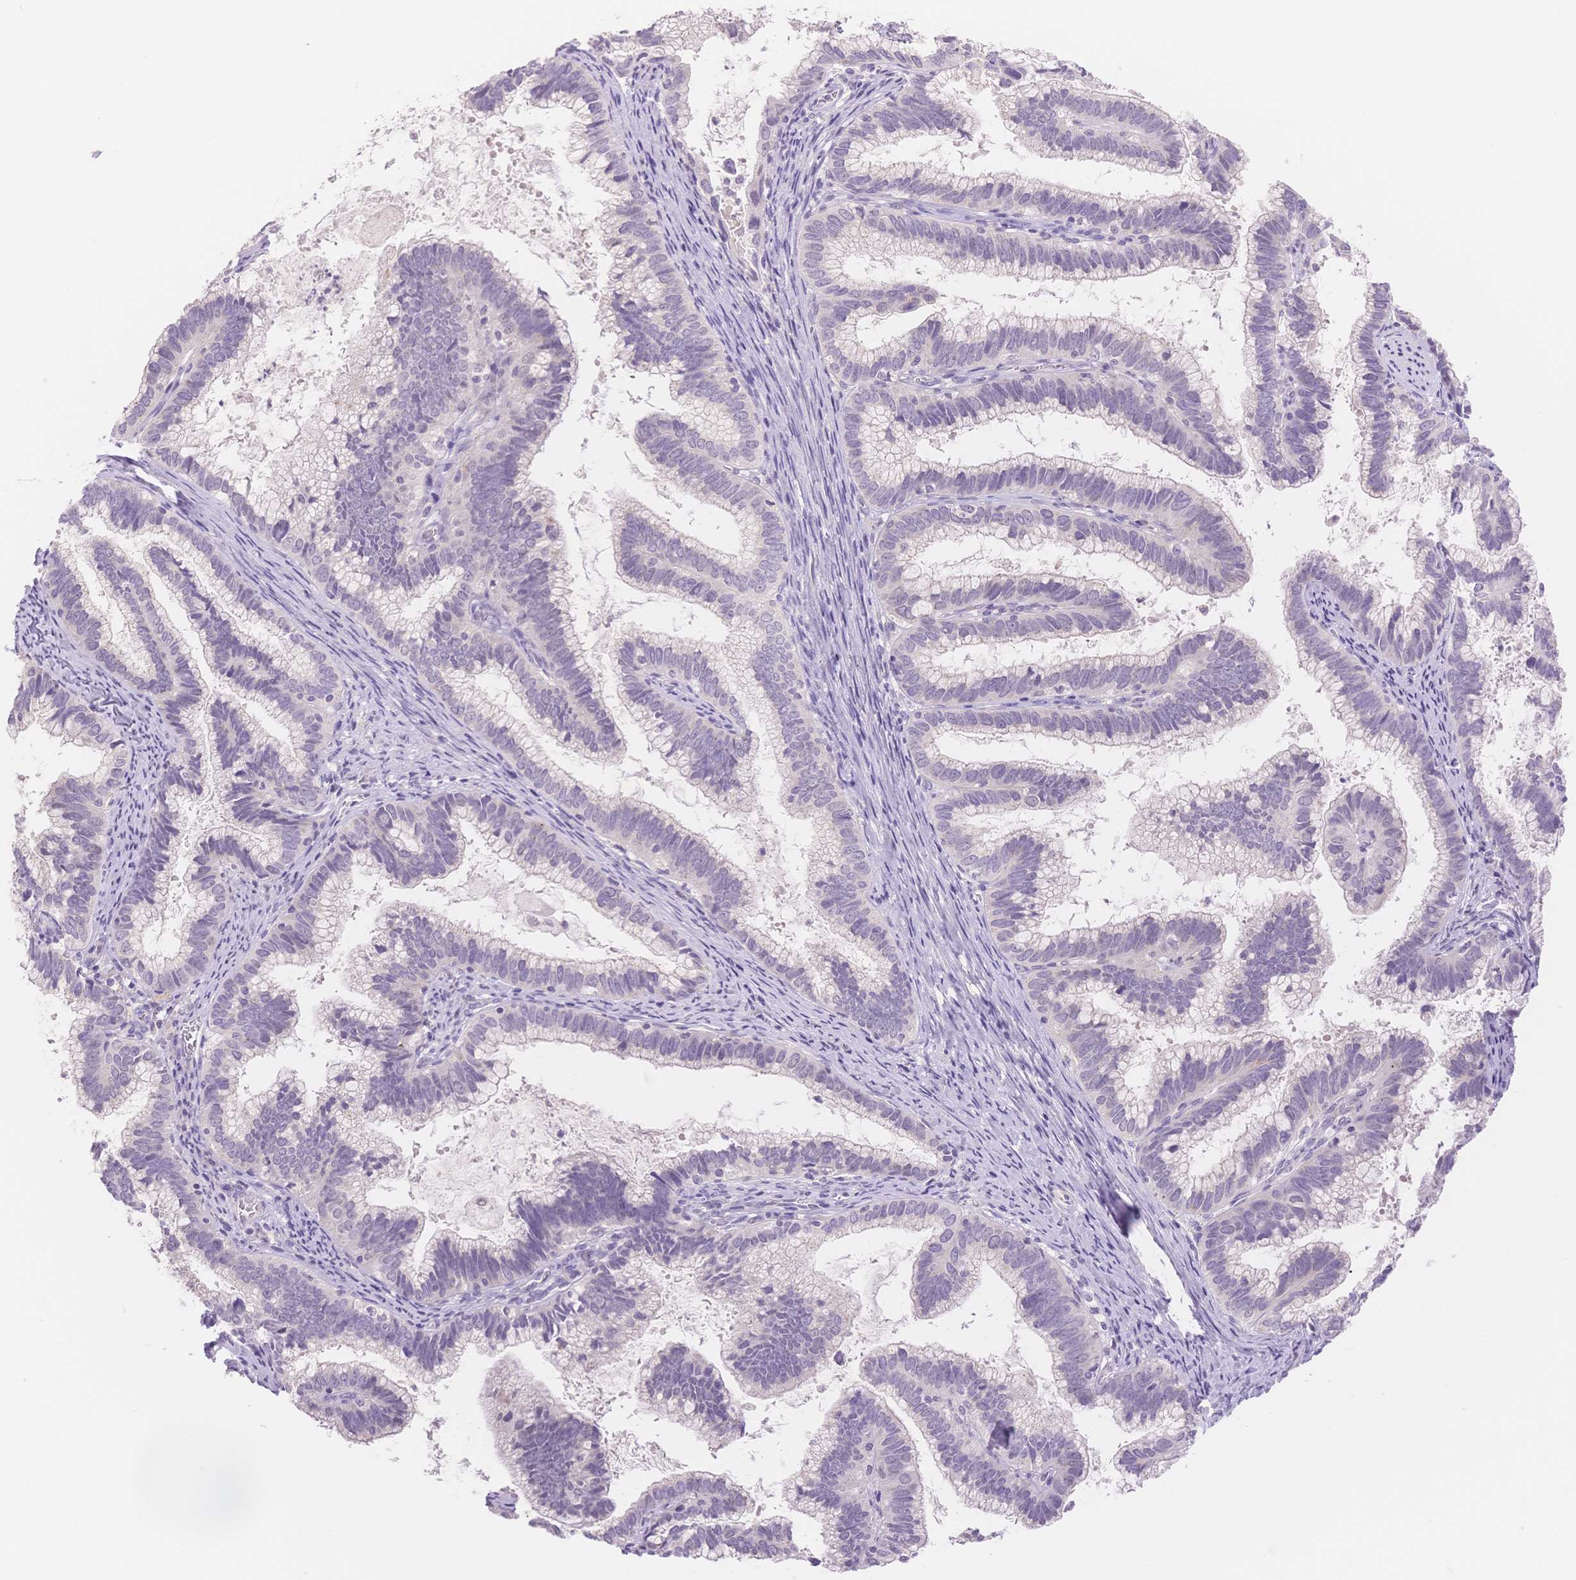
{"staining": {"intensity": "negative", "quantity": "none", "location": "none"}, "tissue": "cervical cancer", "cell_type": "Tumor cells", "image_type": "cancer", "snomed": [{"axis": "morphology", "description": "Adenocarcinoma, NOS"}, {"axis": "topography", "description": "Cervix"}], "caption": "A high-resolution micrograph shows immunohistochemistry staining of cervical adenocarcinoma, which displays no significant staining in tumor cells.", "gene": "MYOM1", "patient": {"sex": "female", "age": 61}}